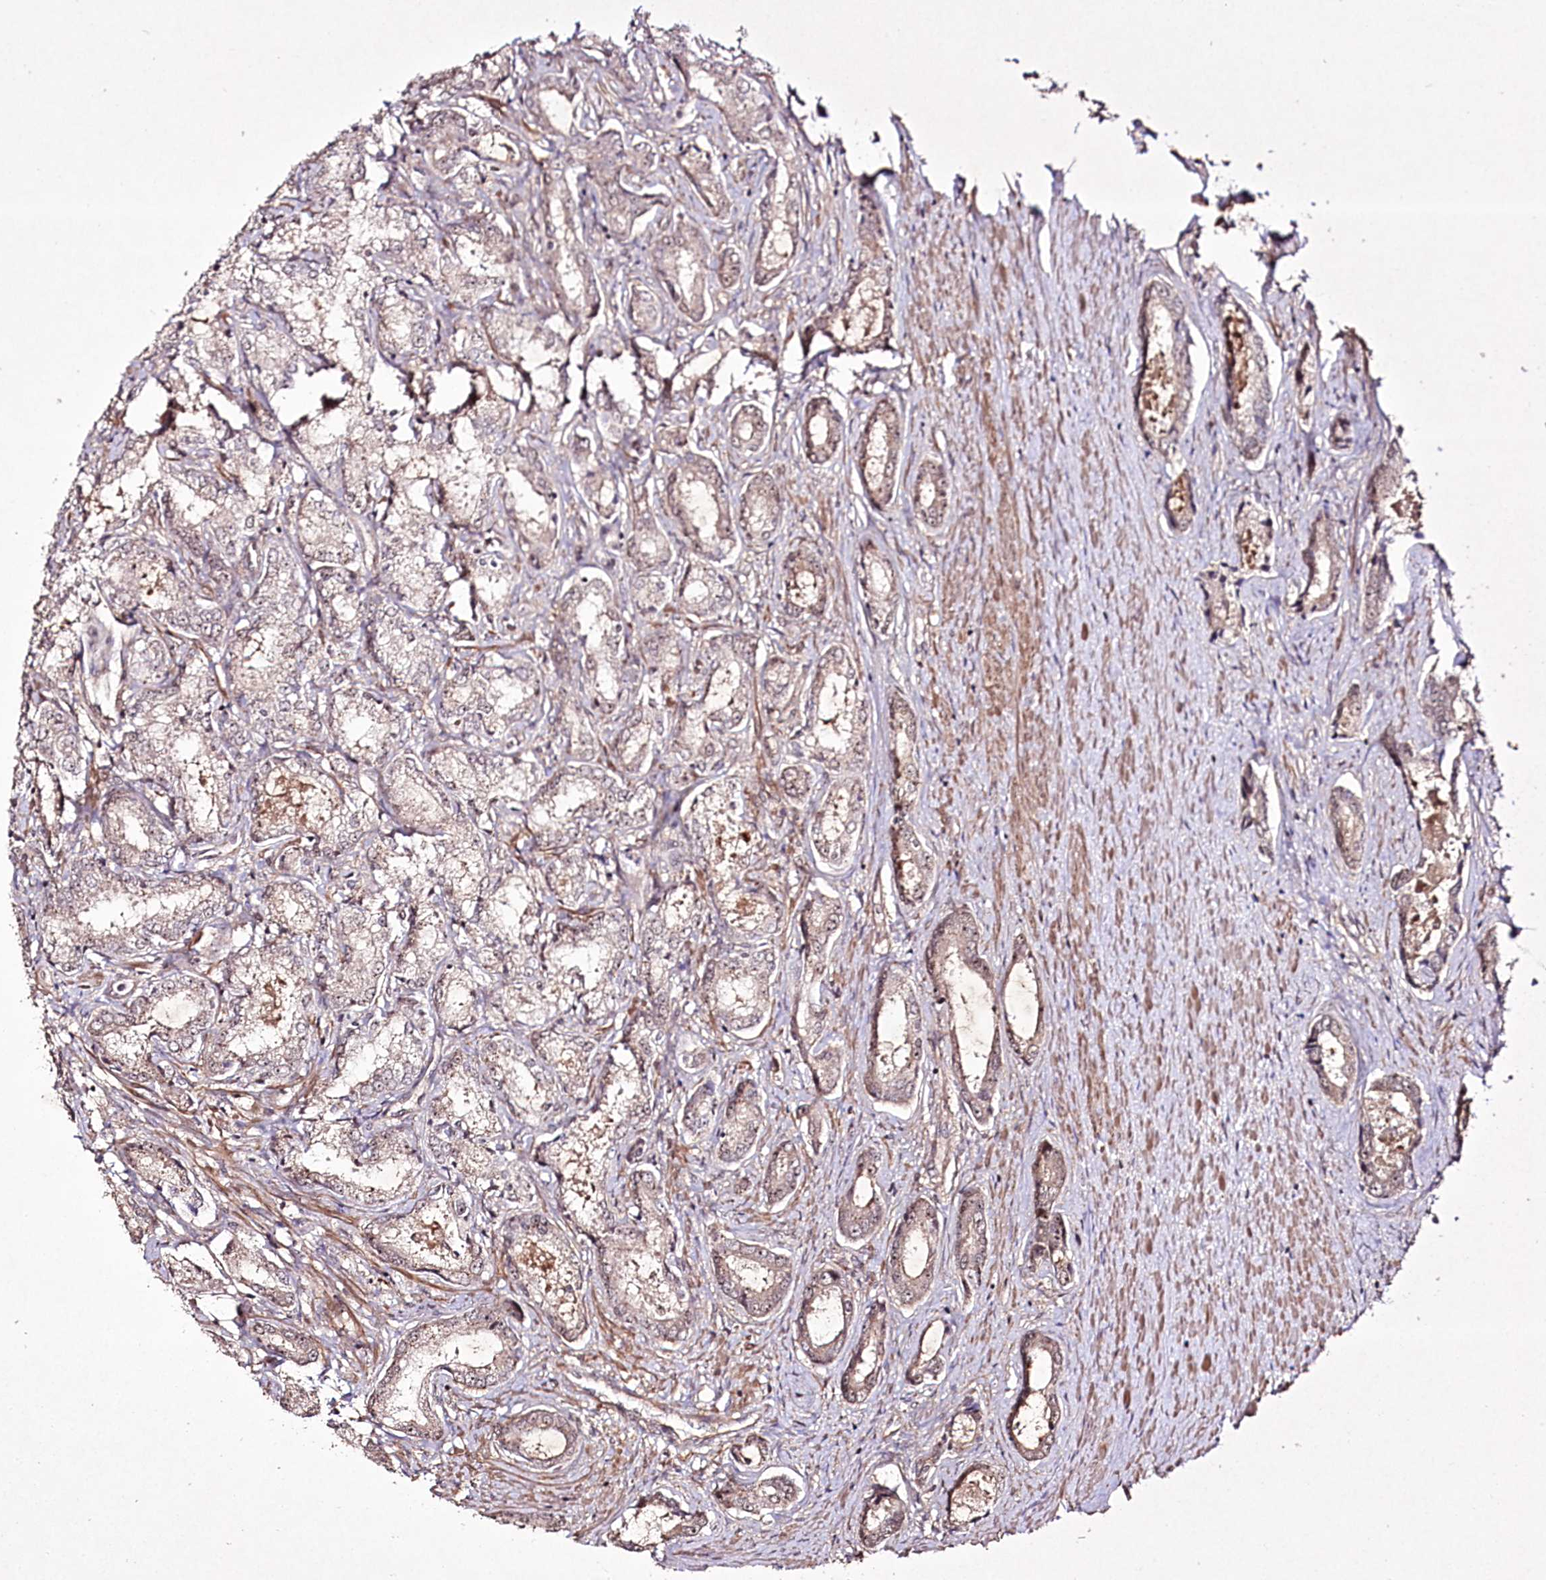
{"staining": {"intensity": "weak", "quantity": "<25%", "location": "cytoplasmic/membranous"}, "tissue": "prostate cancer", "cell_type": "Tumor cells", "image_type": "cancer", "snomed": [{"axis": "morphology", "description": "Adenocarcinoma, Low grade"}, {"axis": "topography", "description": "Prostate"}], "caption": "An image of adenocarcinoma (low-grade) (prostate) stained for a protein reveals no brown staining in tumor cells.", "gene": "CCDC59", "patient": {"sex": "male", "age": 68}}